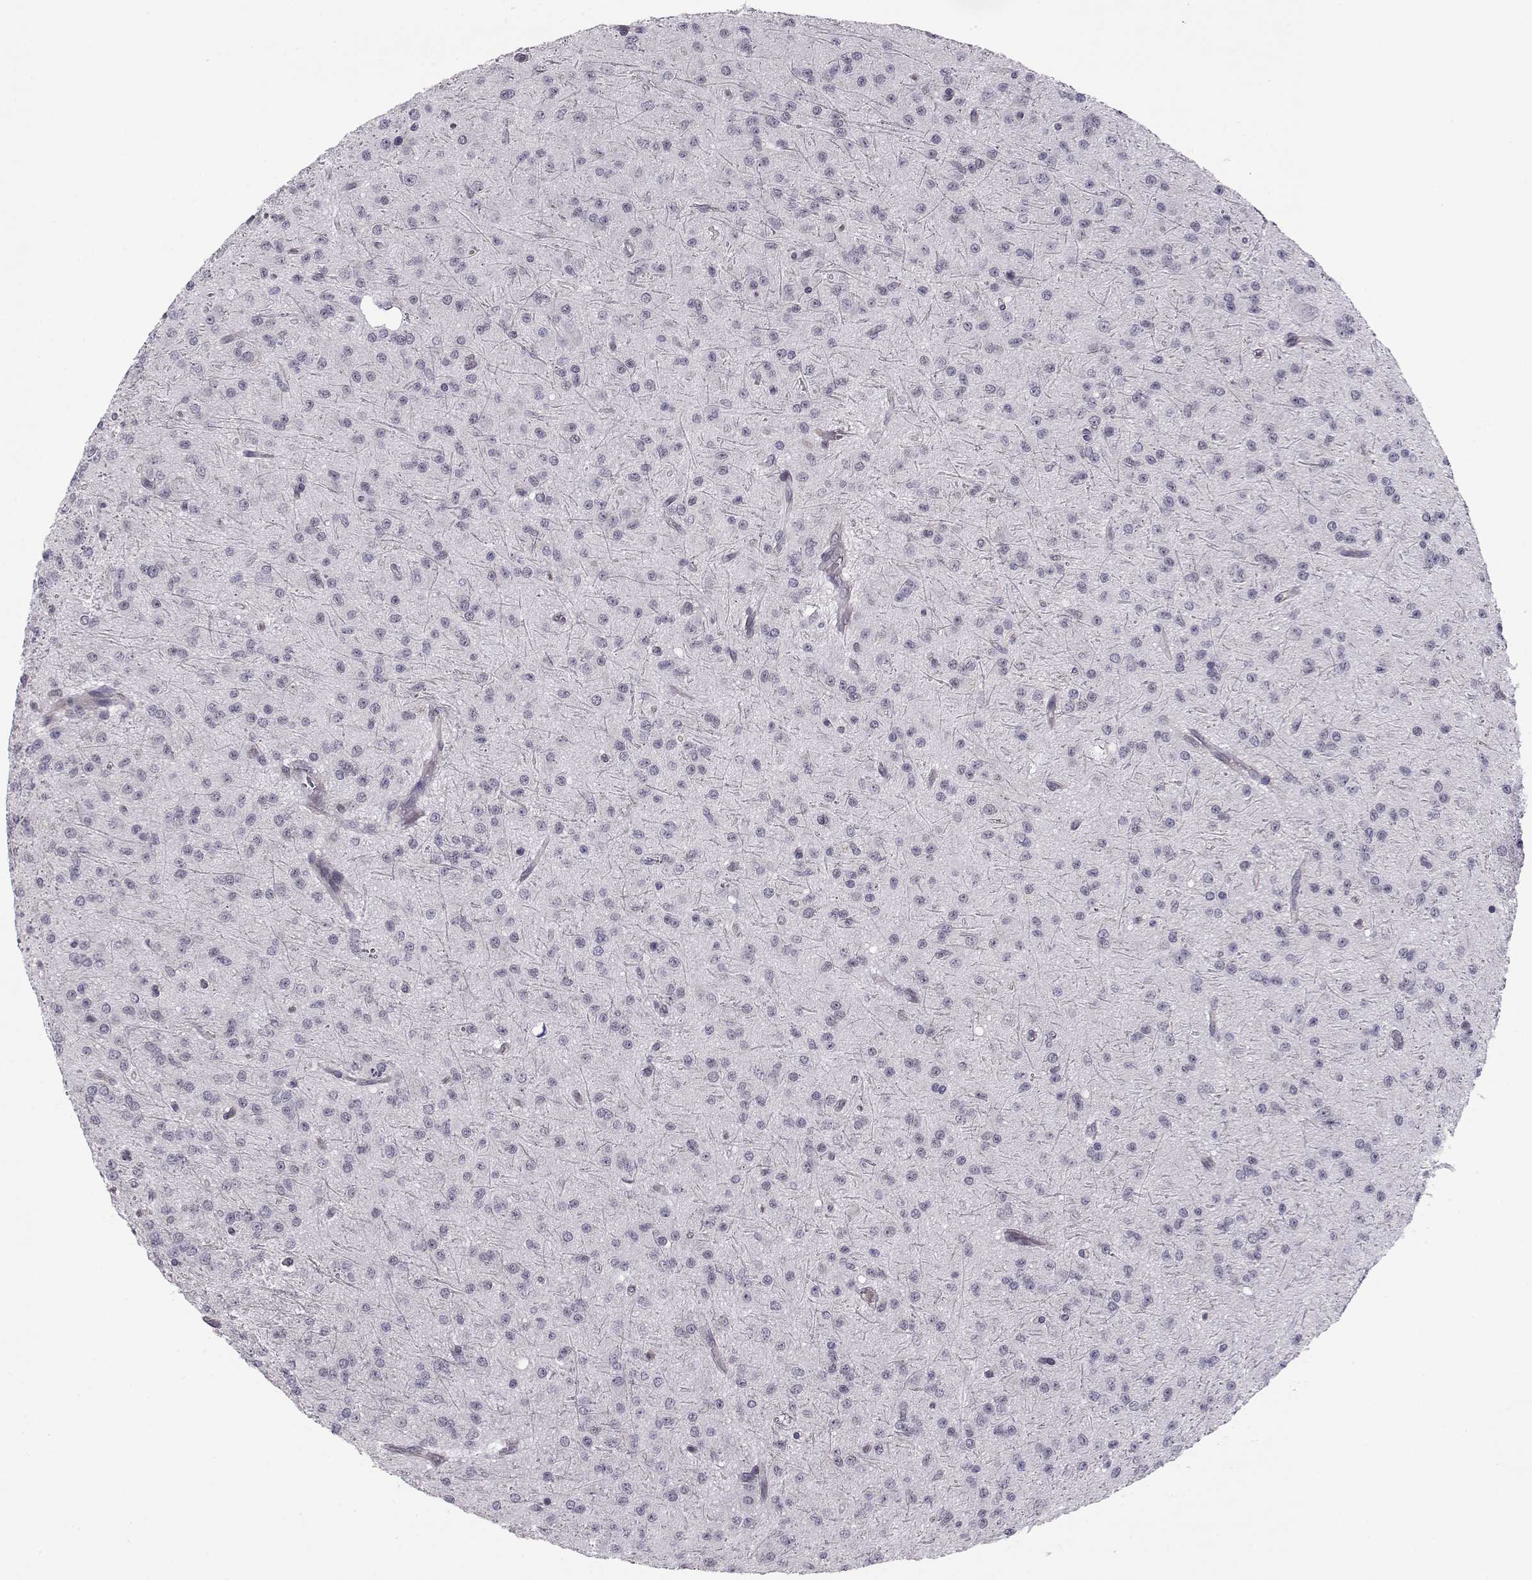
{"staining": {"intensity": "negative", "quantity": "none", "location": "none"}, "tissue": "glioma", "cell_type": "Tumor cells", "image_type": "cancer", "snomed": [{"axis": "morphology", "description": "Glioma, malignant, Low grade"}, {"axis": "topography", "description": "Brain"}], "caption": "Immunohistochemistry histopathology image of glioma stained for a protein (brown), which demonstrates no staining in tumor cells.", "gene": "KIF13B", "patient": {"sex": "male", "age": 27}}